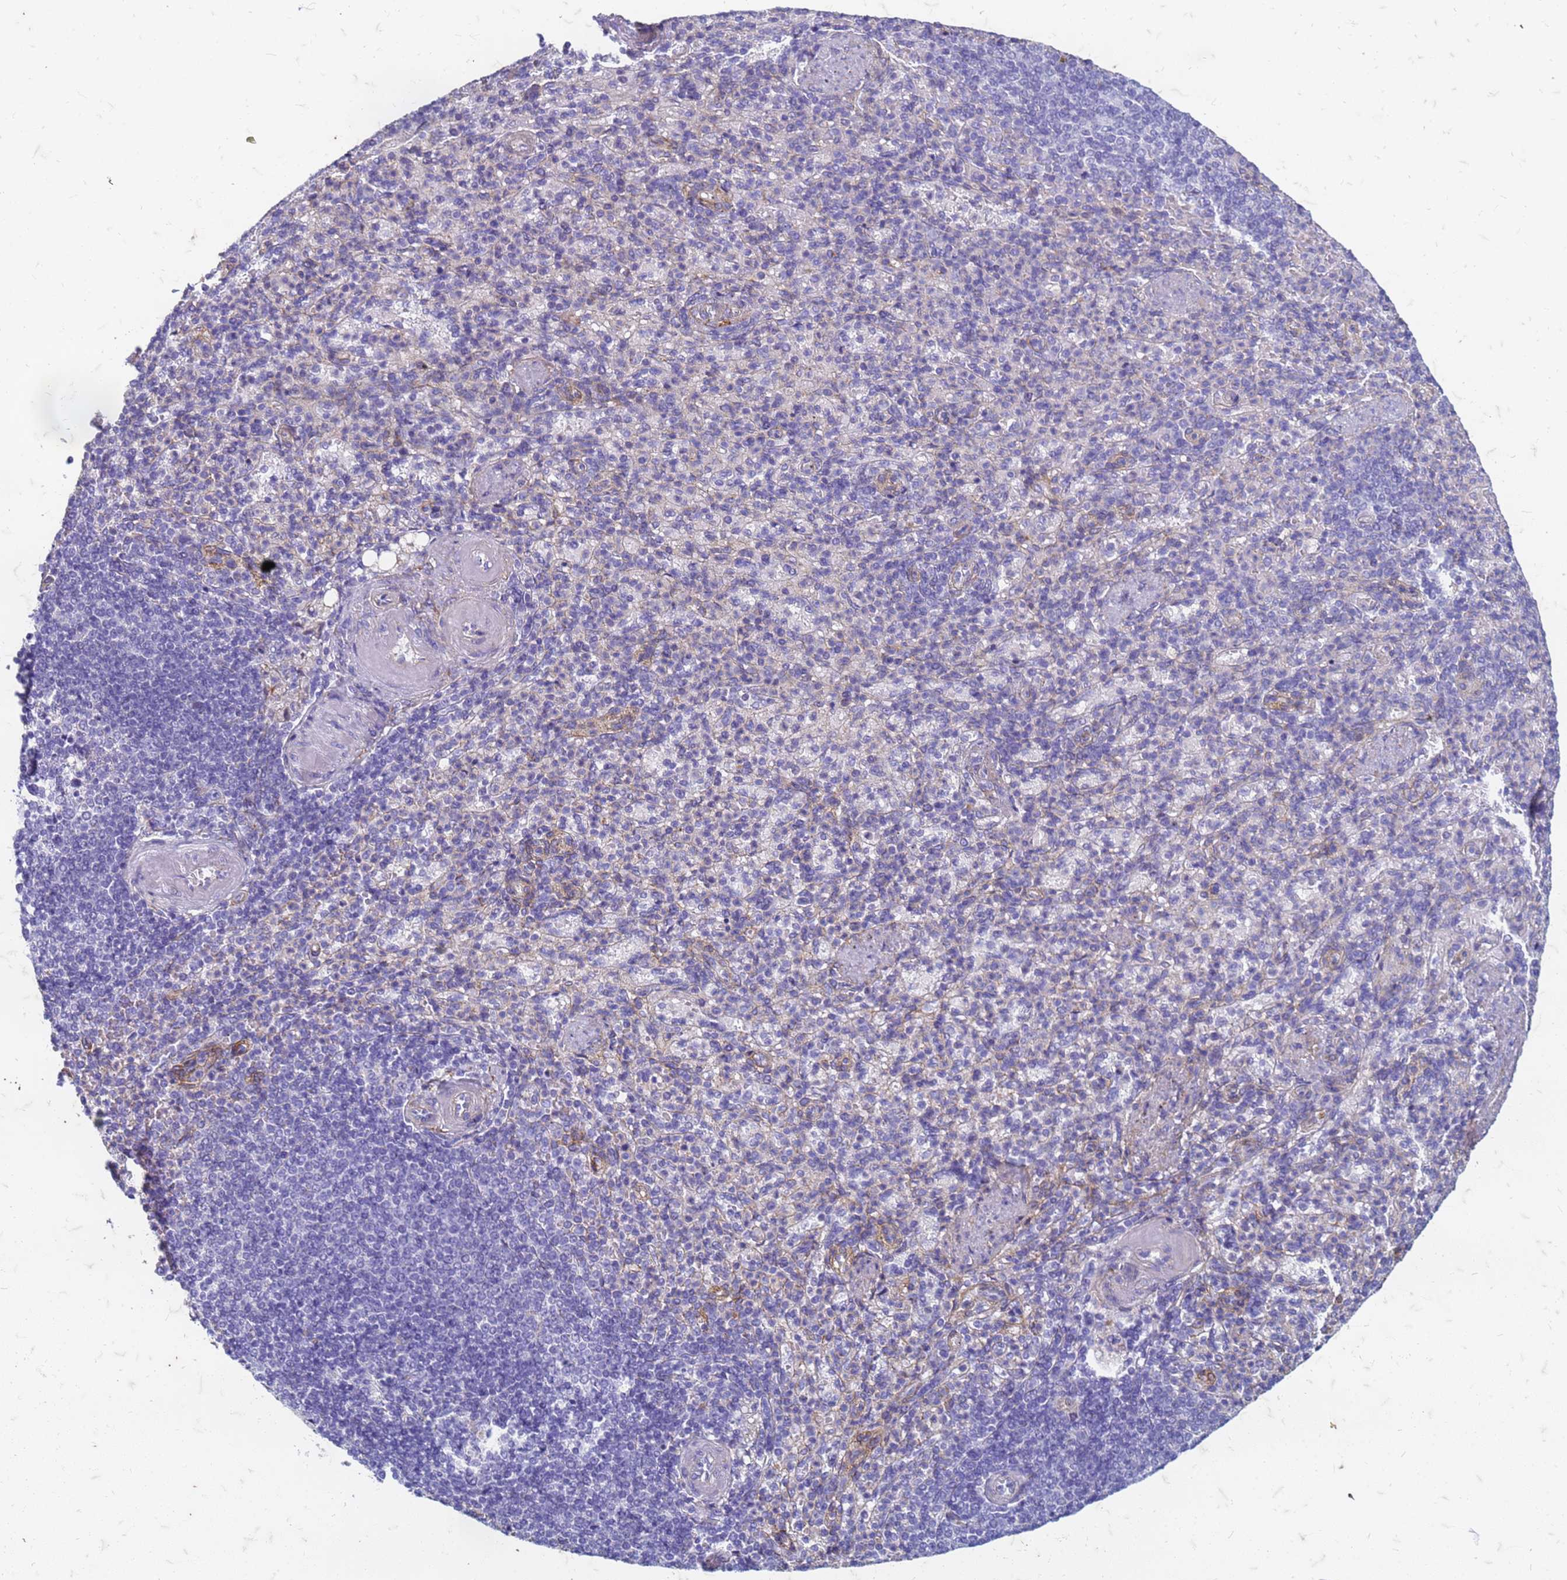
{"staining": {"intensity": "negative", "quantity": "none", "location": "none"}, "tissue": "spleen", "cell_type": "Cells in red pulp", "image_type": "normal", "snomed": [{"axis": "morphology", "description": "Normal tissue, NOS"}, {"axis": "topography", "description": "Spleen"}], "caption": "This histopathology image is of benign spleen stained with immunohistochemistry (IHC) to label a protein in brown with the nuclei are counter-stained blue. There is no expression in cells in red pulp. The staining is performed using DAB (3,3'-diaminobenzidine) brown chromogen with nuclei counter-stained in using hematoxylin.", "gene": "TRIM64B", "patient": {"sex": "female", "age": 74}}